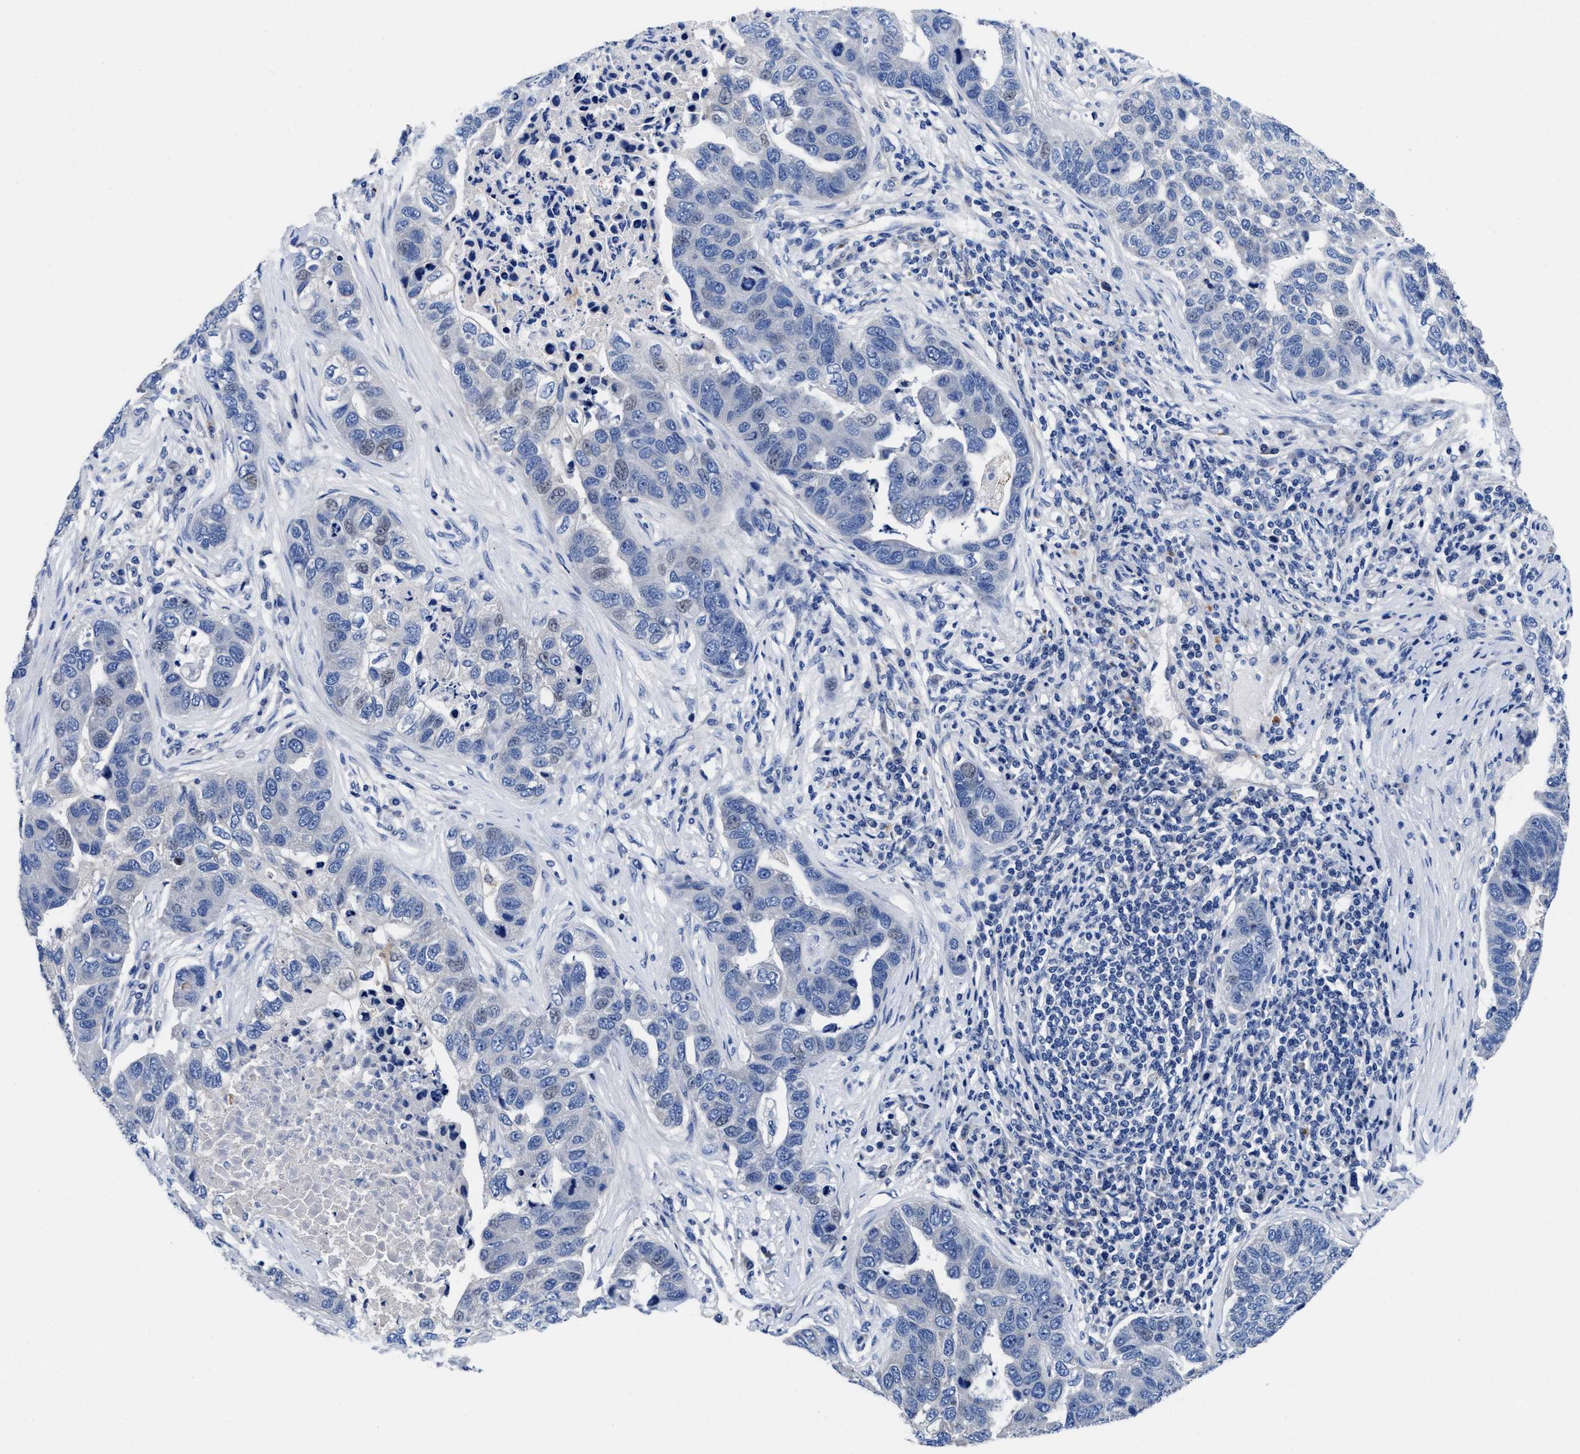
{"staining": {"intensity": "negative", "quantity": "none", "location": "none"}, "tissue": "pancreatic cancer", "cell_type": "Tumor cells", "image_type": "cancer", "snomed": [{"axis": "morphology", "description": "Adenocarcinoma, NOS"}, {"axis": "topography", "description": "Pancreas"}], "caption": "This is an immunohistochemistry micrograph of adenocarcinoma (pancreatic). There is no positivity in tumor cells.", "gene": "DHRS13", "patient": {"sex": "female", "age": 61}}